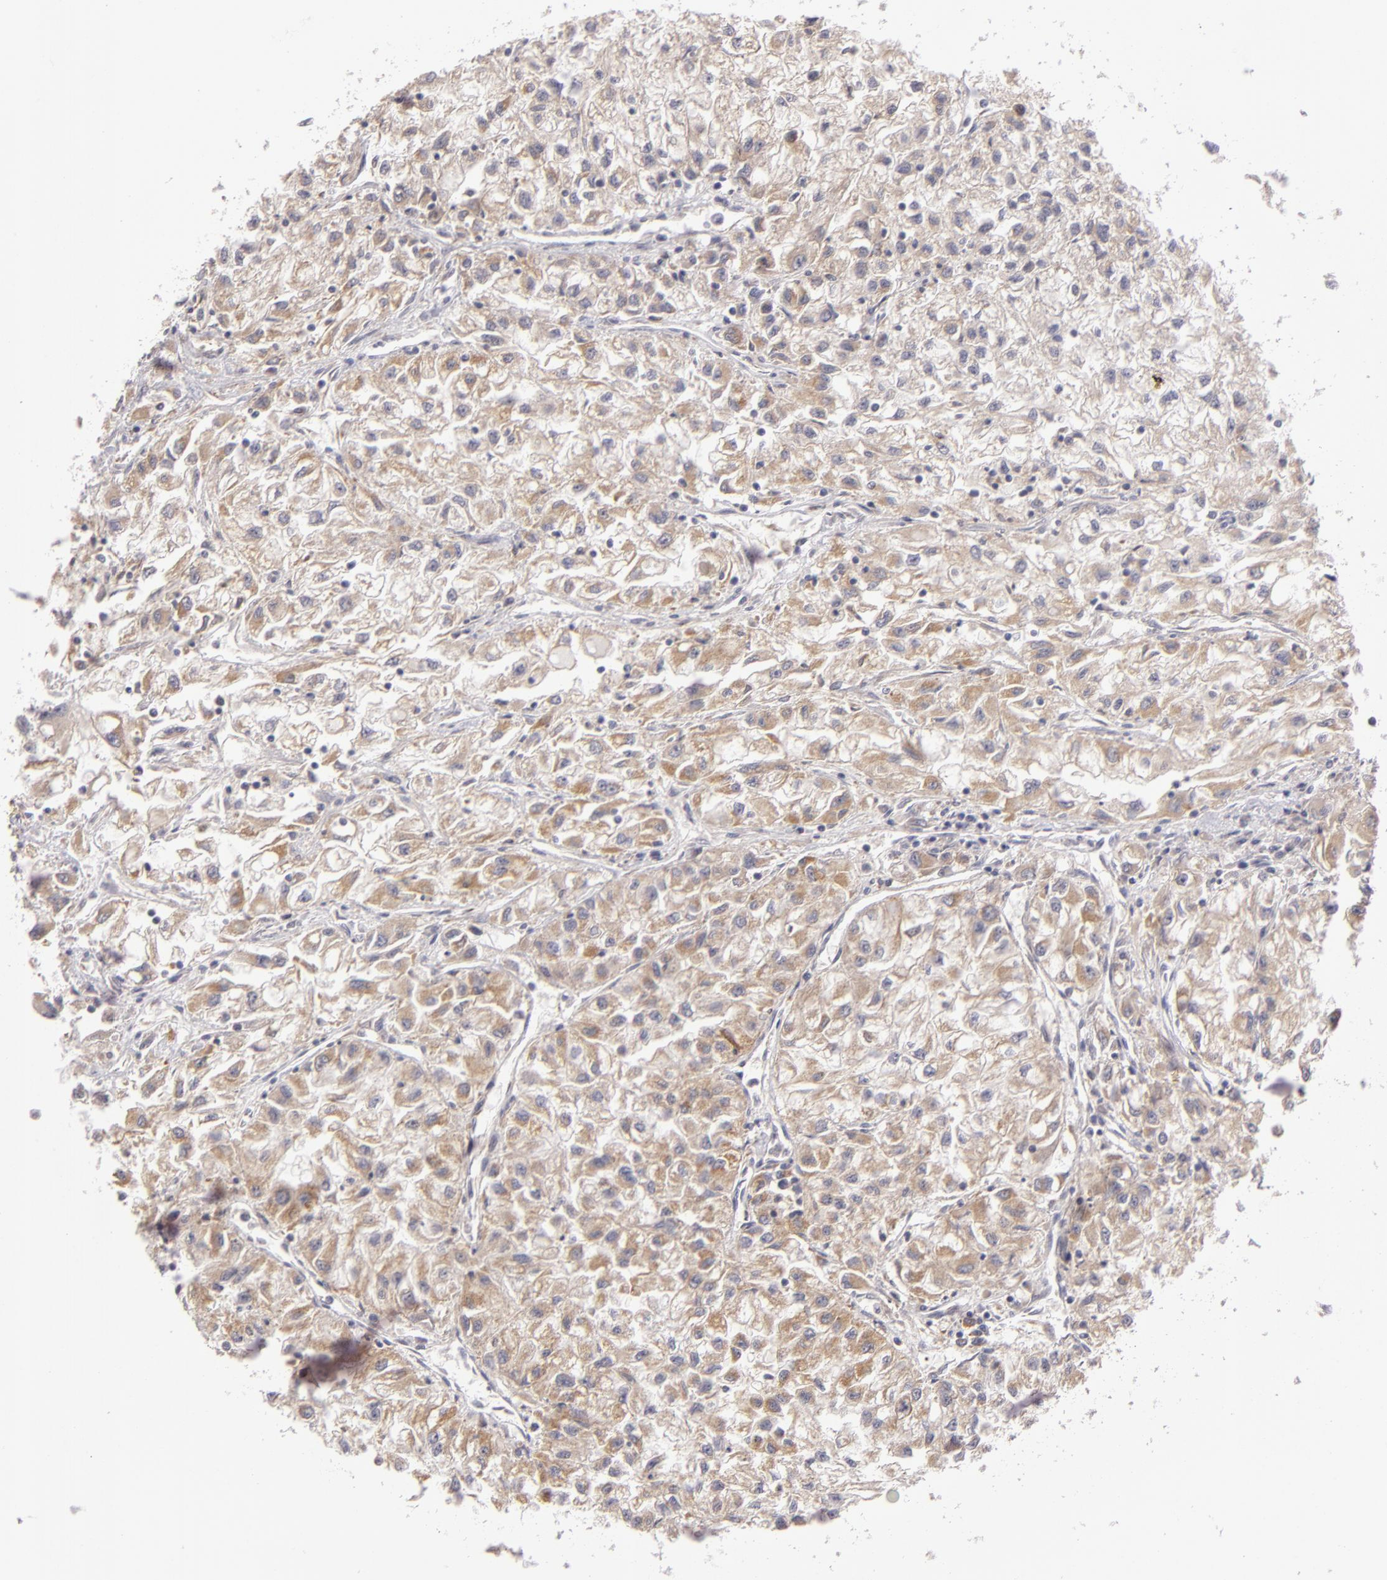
{"staining": {"intensity": "weak", "quantity": ">75%", "location": "cytoplasmic/membranous"}, "tissue": "renal cancer", "cell_type": "Tumor cells", "image_type": "cancer", "snomed": [{"axis": "morphology", "description": "Adenocarcinoma, NOS"}, {"axis": "topography", "description": "Kidney"}], "caption": "IHC (DAB) staining of renal cancer (adenocarcinoma) shows weak cytoplasmic/membranous protein expression in about >75% of tumor cells.", "gene": "SH2D4A", "patient": {"sex": "male", "age": 59}}